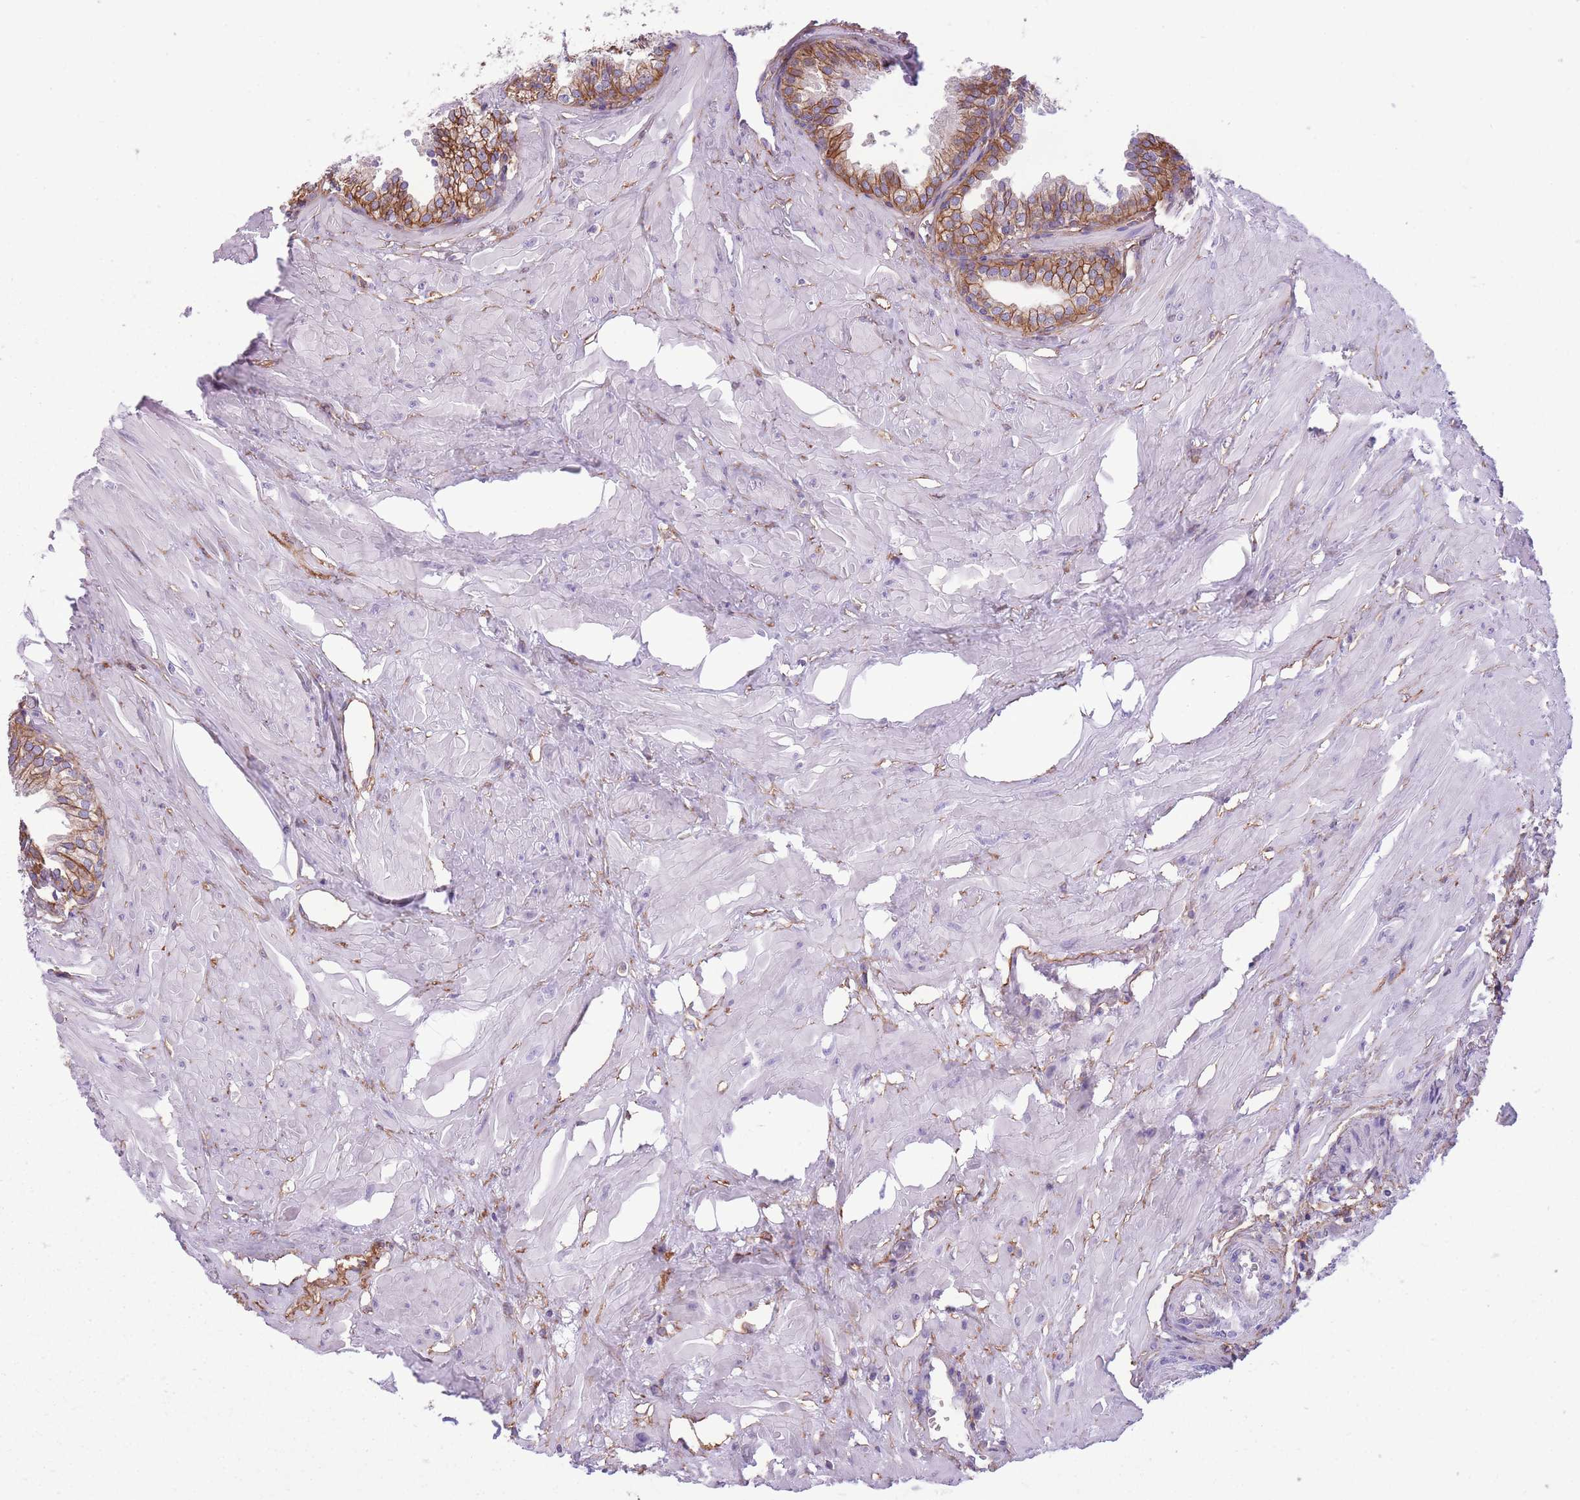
{"staining": {"intensity": "moderate", "quantity": "25%-75%", "location": "cytoplasmic/membranous"}, "tissue": "prostate", "cell_type": "Glandular cells", "image_type": "normal", "snomed": [{"axis": "morphology", "description": "Normal tissue, NOS"}, {"axis": "topography", "description": "Prostate"}, {"axis": "topography", "description": "Peripheral nerve tissue"}], "caption": "Immunohistochemical staining of normal human prostate reveals medium levels of moderate cytoplasmic/membranous expression in about 25%-75% of glandular cells.", "gene": "ADD1", "patient": {"sex": "male", "age": 55}}